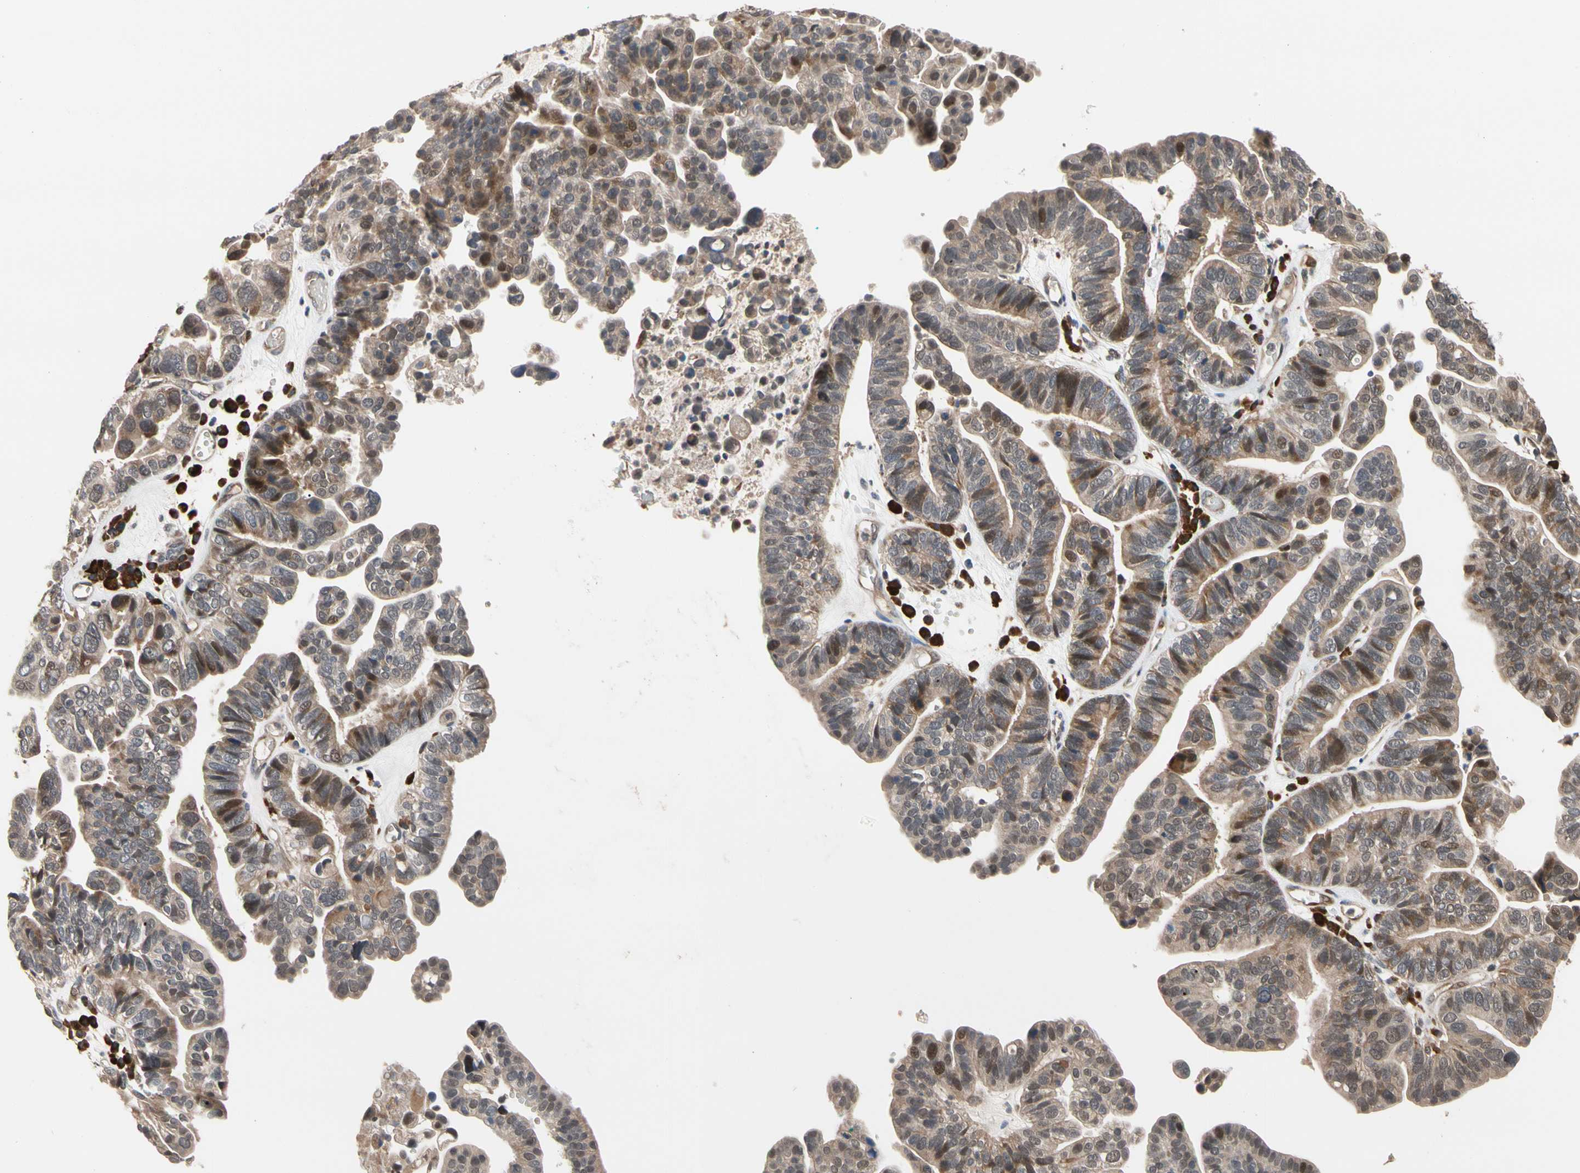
{"staining": {"intensity": "moderate", "quantity": "25%-75%", "location": "cytoplasmic/membranous,nuclear"}, "tissue": "ovarian cancer", "cell_type": "Tumor cells", "image_type": "cancer", "snomed": [{"axis": "morphology", "description": "Cystadenocarcinoma, serous, NOS"}, {"axis": "topography", "description": "Ovary"}], "caption": "Immunohistochemical staining of ovarian cancer displays medium levels of moderate cytoplasmic/membranous and nuclear protein positivity in approximately 25%-75% of tumor cells.", "gene": "CYTIP", "patient": {"sex": "female", "age": 56}}